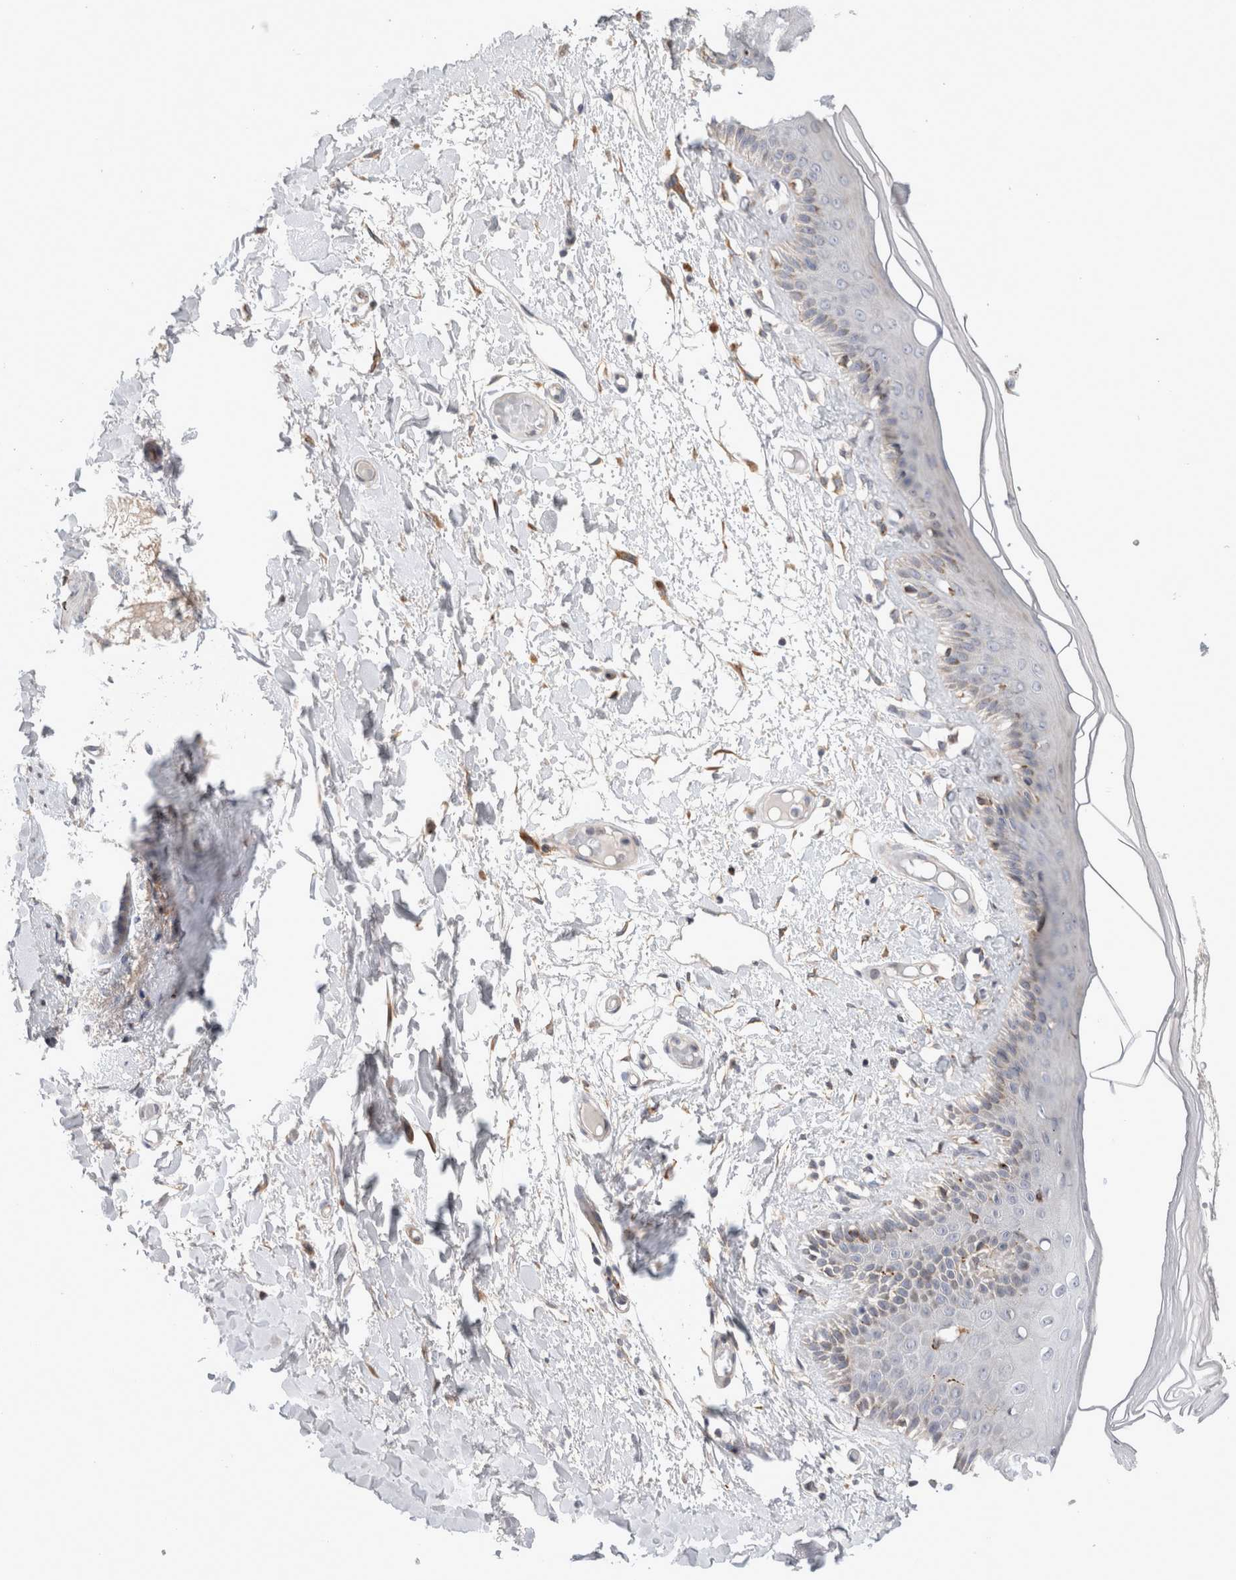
{"staining": {"intensity": "weak", "quantity": "<25%", "location": "cytoplasmic/membranous"}, "tissue": "skin", "cell_type": "Epidermal cells", "image_type": "normal", "snomed": [{"axis": "morphology", "description": "Normal tissue, NOS"}, {"axis": "topography", "description": "Vulva"}], "caption": "DAB (3,3'-diaminobenzidine) immunohistochemical staining of normal human skin demonstrates no significant expression in epidermal cells. (Stains: DAB IHC with hematoxylin counter stain, Microscopy: brightfield microscopy at high magnification).", "gene": "TRMT9B", "patient": {"sex": "female", "age": 73}}